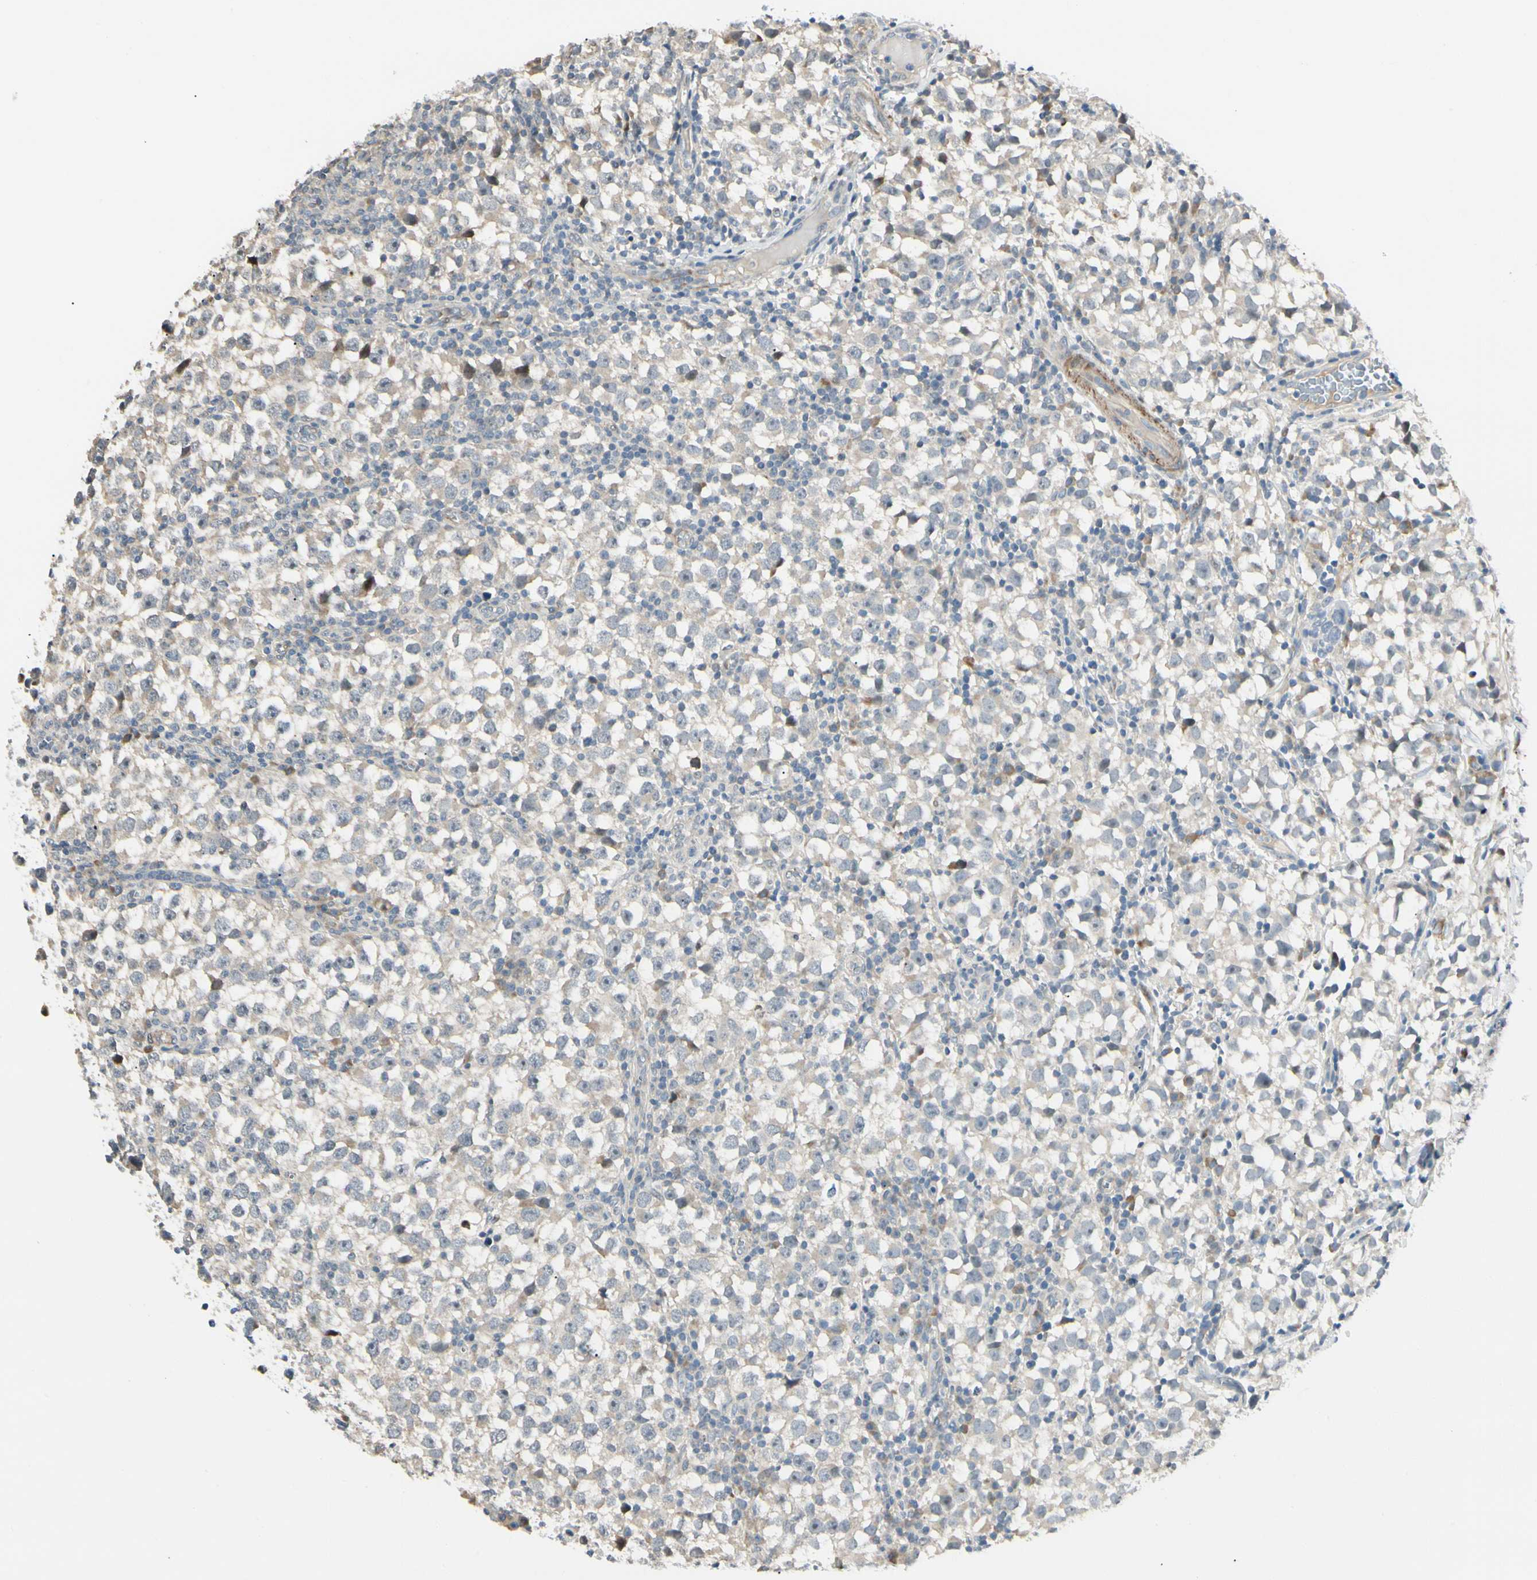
{"staining": {"intensity": "weak", "quantity": "25%-75%", "location": "cytoplasmic/membranous"}, "tissue": "testis cancer", "cell_type": "Tumor cells", "image_type": "cancer", "snomed": [{"axis": "morphology", "description": "Seminoma, NOS"}, {"axis": "topography", "description": "Testis"}], "caption": "Immunohistochemistry of human testis seminoma shows low levels of weak cytoplasmic/membranous expression in approximately 25%-75% of tumor cells. (DAB IHC, brown staining for protein, blue staining for nuclei).", "gene": "P4HA3", "patient": {"sex": "male", "age": 65}}